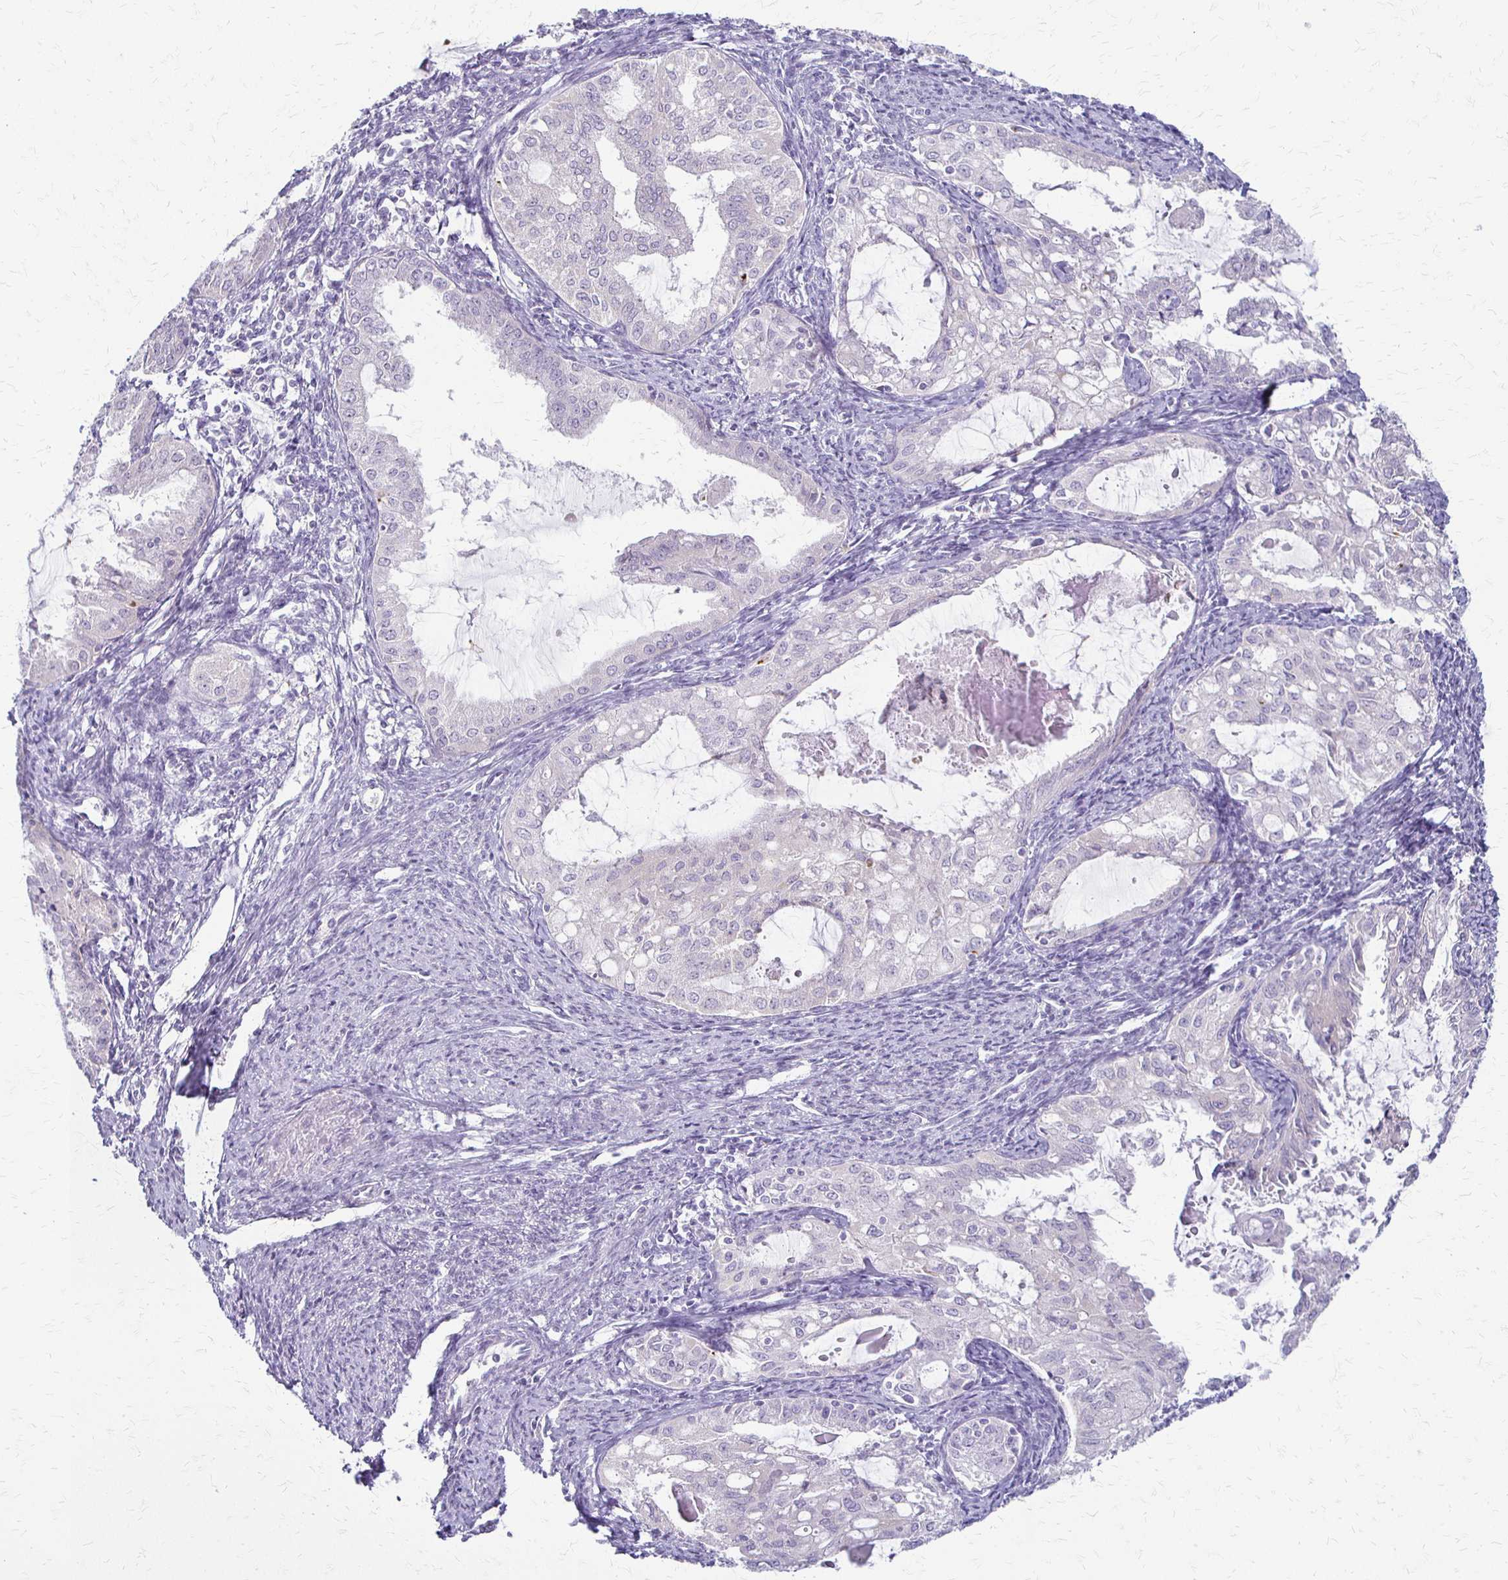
{"staining": {"intensity": "negative", "quantity": "none", "location": "none"}, "tissue": "endometrial cancer", "cell_type": "Tumor cells", "image_type": "cancer", "snomed": [{"axis": "morphology", "description": "Adenocarcinoma, NOS"}, {"axis": "topography", "description": "Endometrium"}], "caption": "An image of human endometrial cancer (adenocarcinoma) is negative for staining in tumor cells.", "gene": "ACP5", "patient": {"sex": "female", "age": 70}}